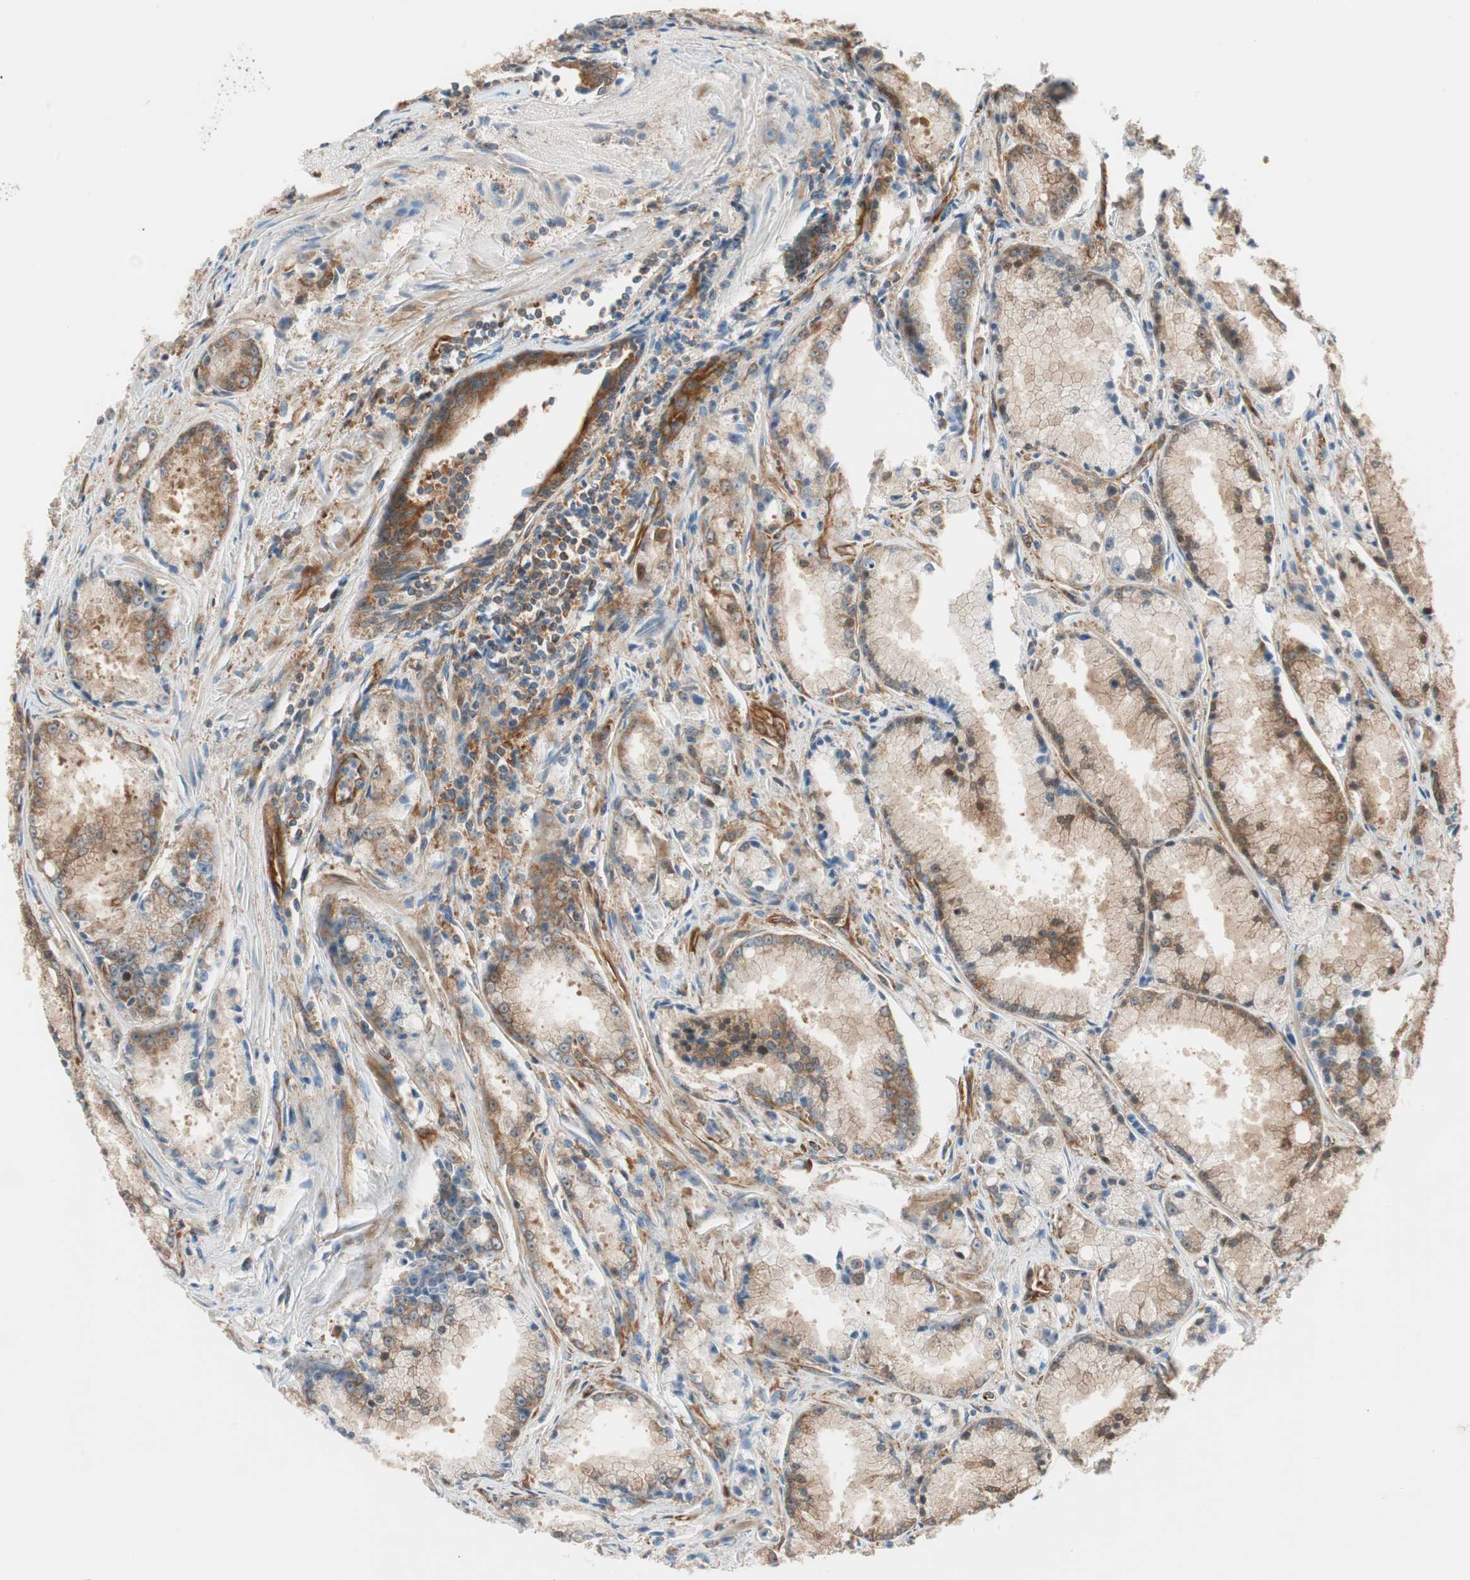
{"staining": {"intensity": "moderate", "quantity": ">75%", "location": "cytoplasmic/membranous"}, "tissue": "prostate cancer", "cell_type": "Tumor cells", "image_type": "cancer", "snomed": [{"axis": "morphology", "description": "Adenocarcinoma, Low grade"}, {"axis": "topography", "description": "Prostate"}], "caption": "Immunohistochemical staining of low-grade adenocarcinoma (prostate) exhibits medium levels of moderate cytoplasmic/membranous protein staining in approximately >75% of tumor cells. The staining was performed using DAB, with brown indicating positive protein expression. Nuclei are stained blue with hematoxylin.", "gene": "WASL", "patient": {"sex": "male", "age": 64}}